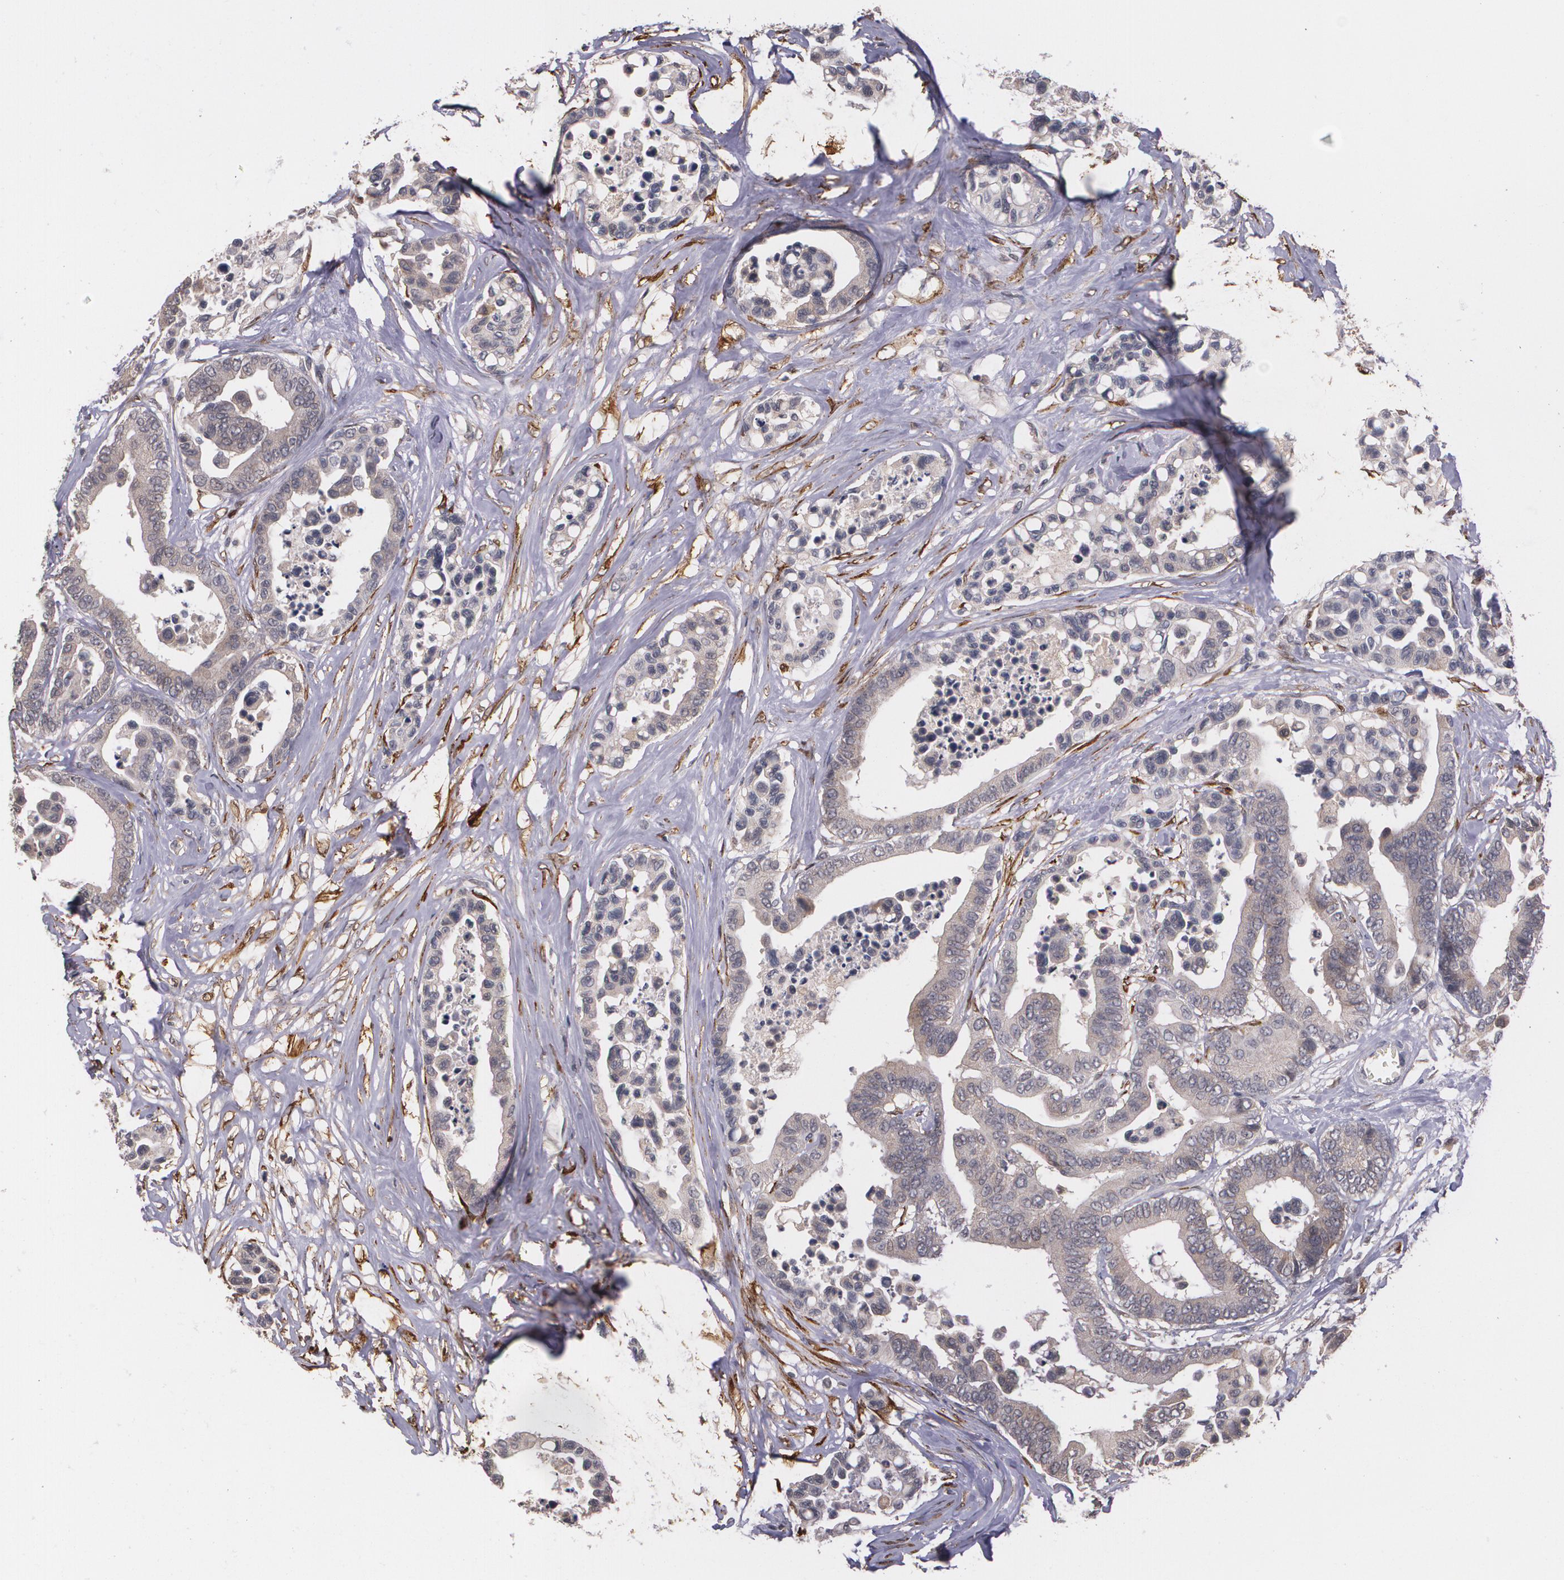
{"staining": {"intensity": "weak", "quantity": "25%-75%", "location": "cytoplasmic/membranous"}, "tissue": "colorectal cancer", "cell_type": "Tumor cells", "image_type": "cancer", "snomed": [{"axis": "morphology", "description": "Adenocarcinoma, NOS"}, {"axis": "topography", "description": "Colon"}], "caption": "High-magnification brightfield microscopy of colorectal adenocarcinoma stained with DAB (brown) and counterstained with hematoxylin (blue). tumor cells exhibit weak cytoplasmic/membranous positivity is present in approximately25%-75% of cells.", "gene": "IFNGR2", "patient": {"sex": "male", "age": 82}}